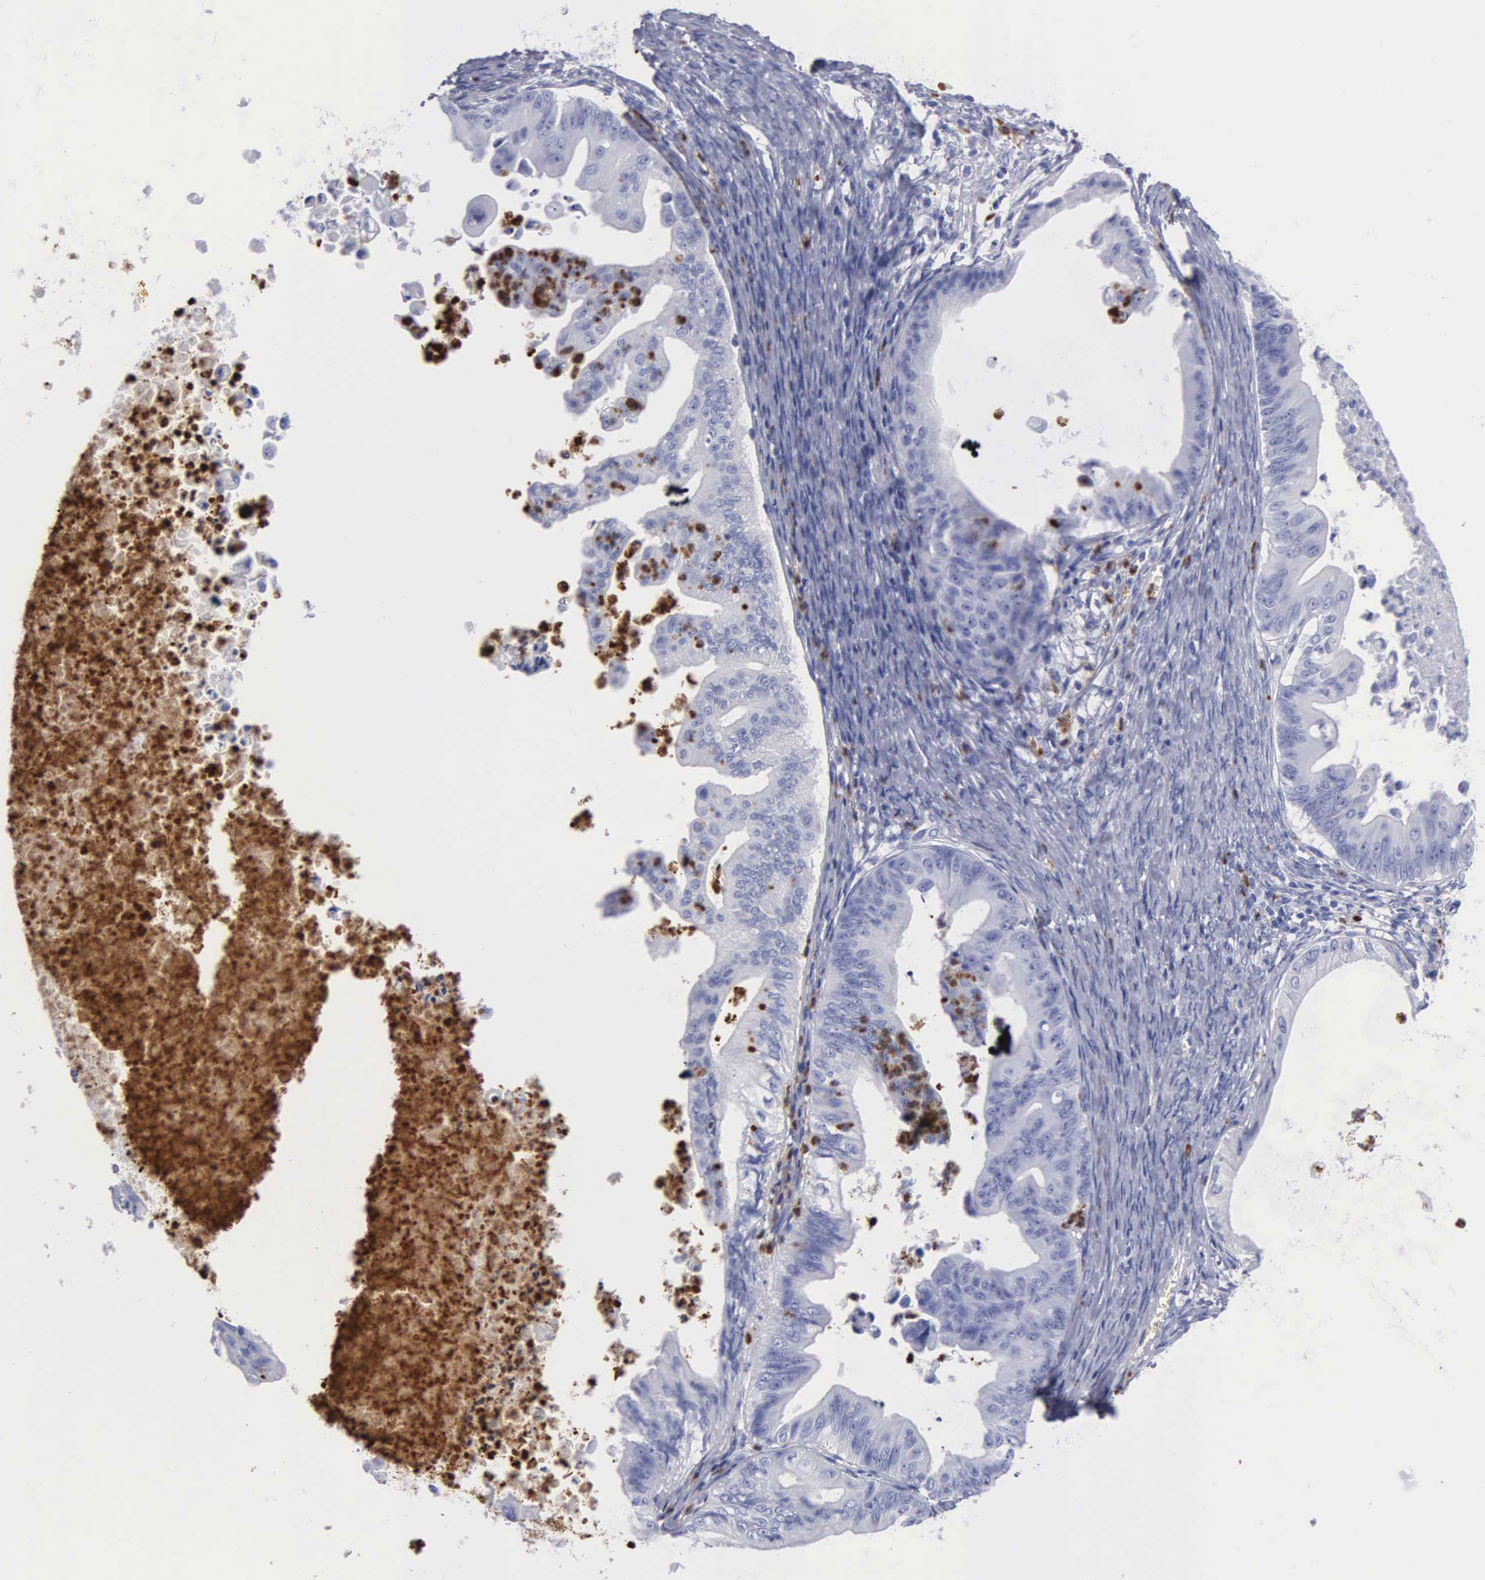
{"staining": {"intensity": "negative", "quantity": "none", "location": "none"}, "tissue": "ovarian cancer", "cell_type": "Tumor cells", "image_type": "cancer", "snomed": [{"axis": "morphology", "description": "Cystadenocarcinoma, mucinous, NOS"}, {"axis": "topography", "description": "Ovary"}], "caption": "High power microscopy photomicrograph of an immunohistochemistry image of ovarian cancer, revealing no significant positivity in tumor cells.", "gene": "CTSG", "patient": {"sex": "female", "age": 37}}